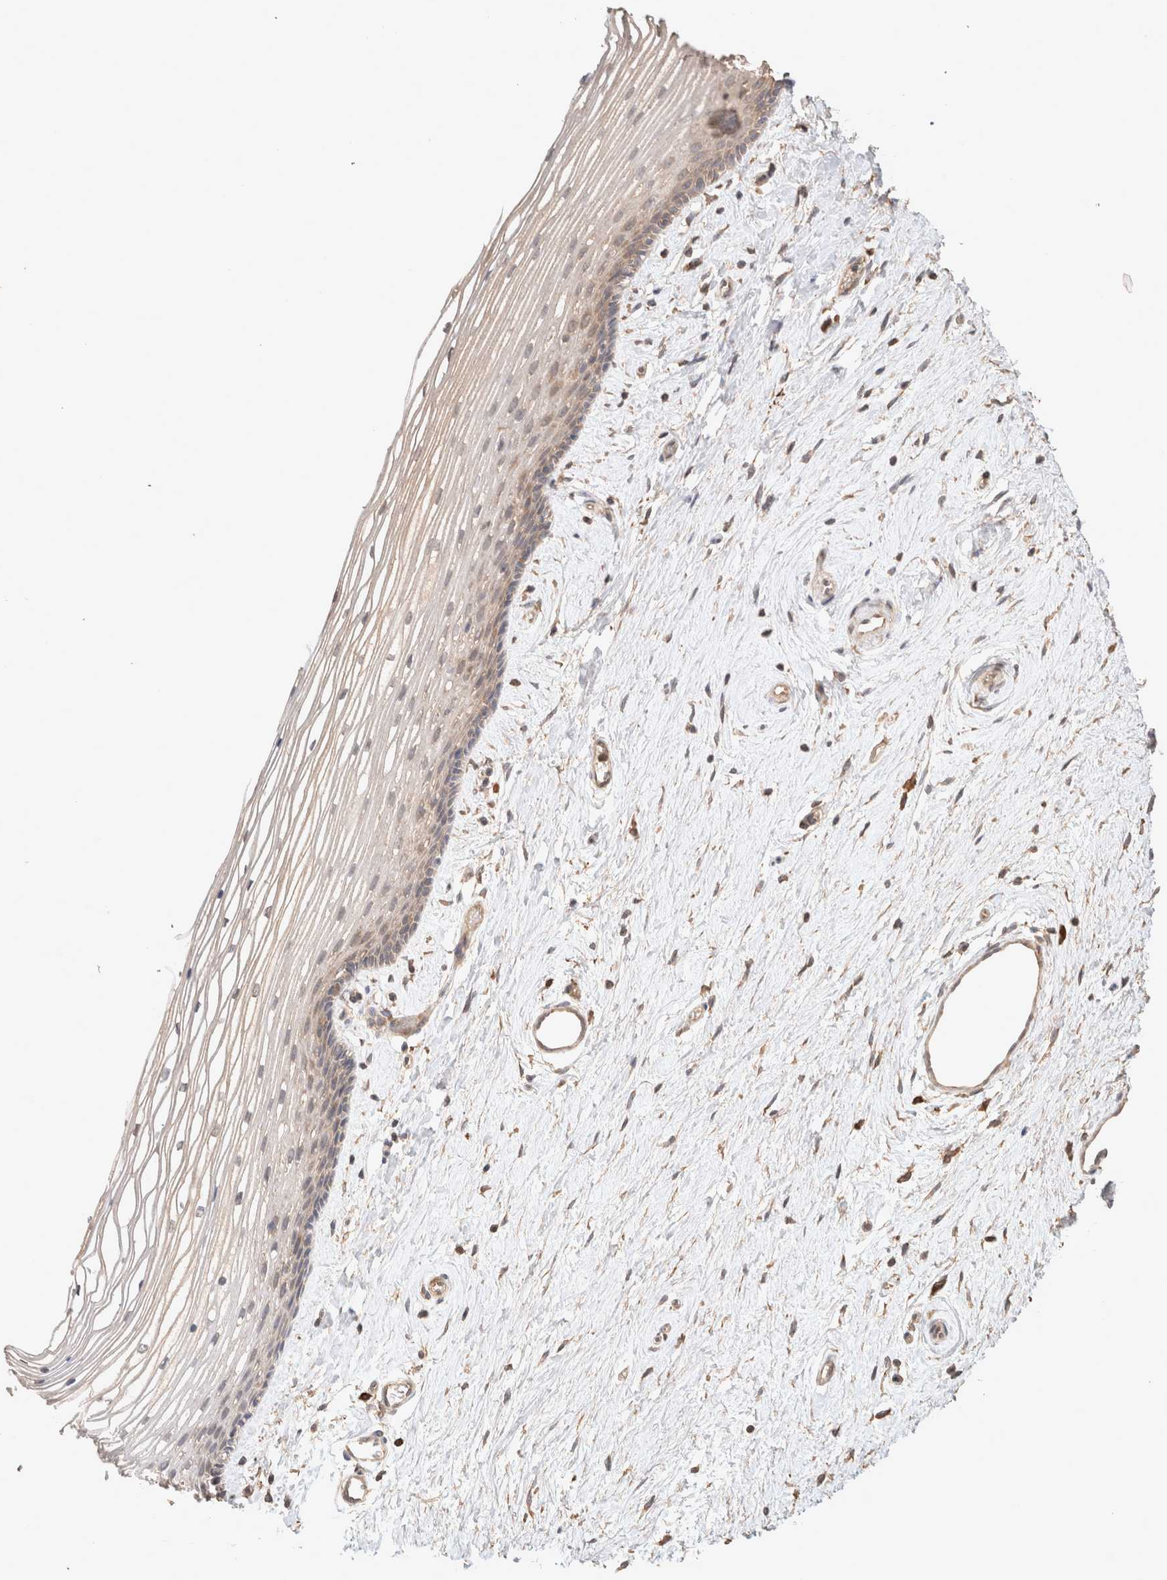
{"staining": {"intensity": "moderate", "quantity": "<25%", "location": "cytoplasmic/membranous"}, "tissue": "vagina", "cell_type": "Squamous epithelial cells", "image_type": "normal", "snomed": [{"axis": "morphology", "description": "Normal tissue, NOS"}, {"axis": "topography", "description": "Vagina"}], "caption": "The image exhibits a brown stain indicating the presence of a protein in the cytoplasmic/membranous of squamous epithelial cells in vagina.", "gene": "HROB", "patient": {"sex": "female", "age": 46}}